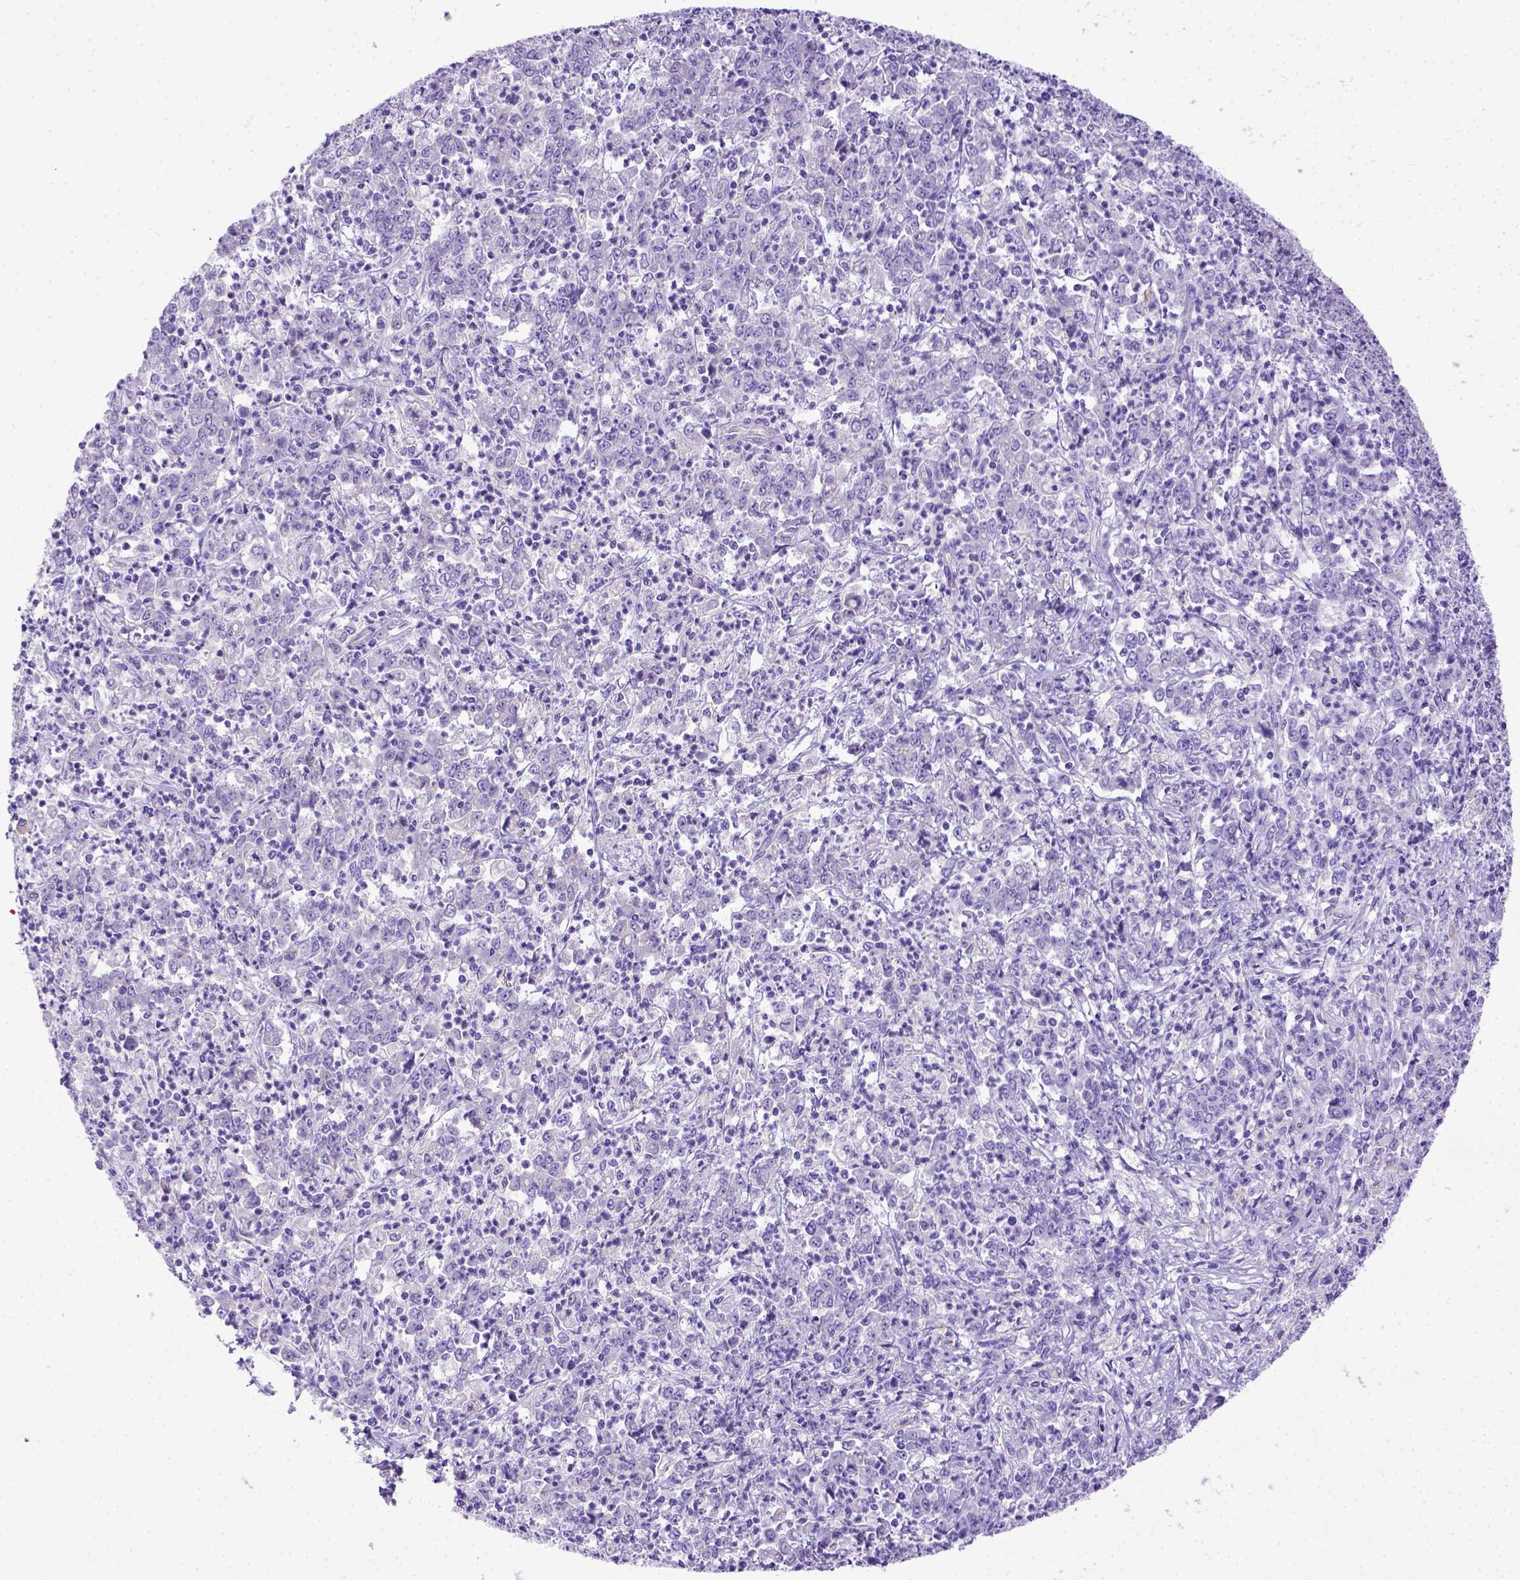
{"staining": {"intensity": "negative", "quantity": "none", "location": "none"}, "tissue": "stomach cancer", "cell_type": "Tumor cells", "image_type": "cancer", "snomed": [{"axis": "morphology", "description": "Adenocarcinoma, NOS"}, {"axis": "topography", "description": "Stomach, lower"}], "caption": "Immunohistochemistry (IHC) histopathology image of stomach cancer stained for a protein (brown), which reveals no expression in tumor cells.", "gene": "LRRC18", "patient": {"sex": "female", "age": 71}}